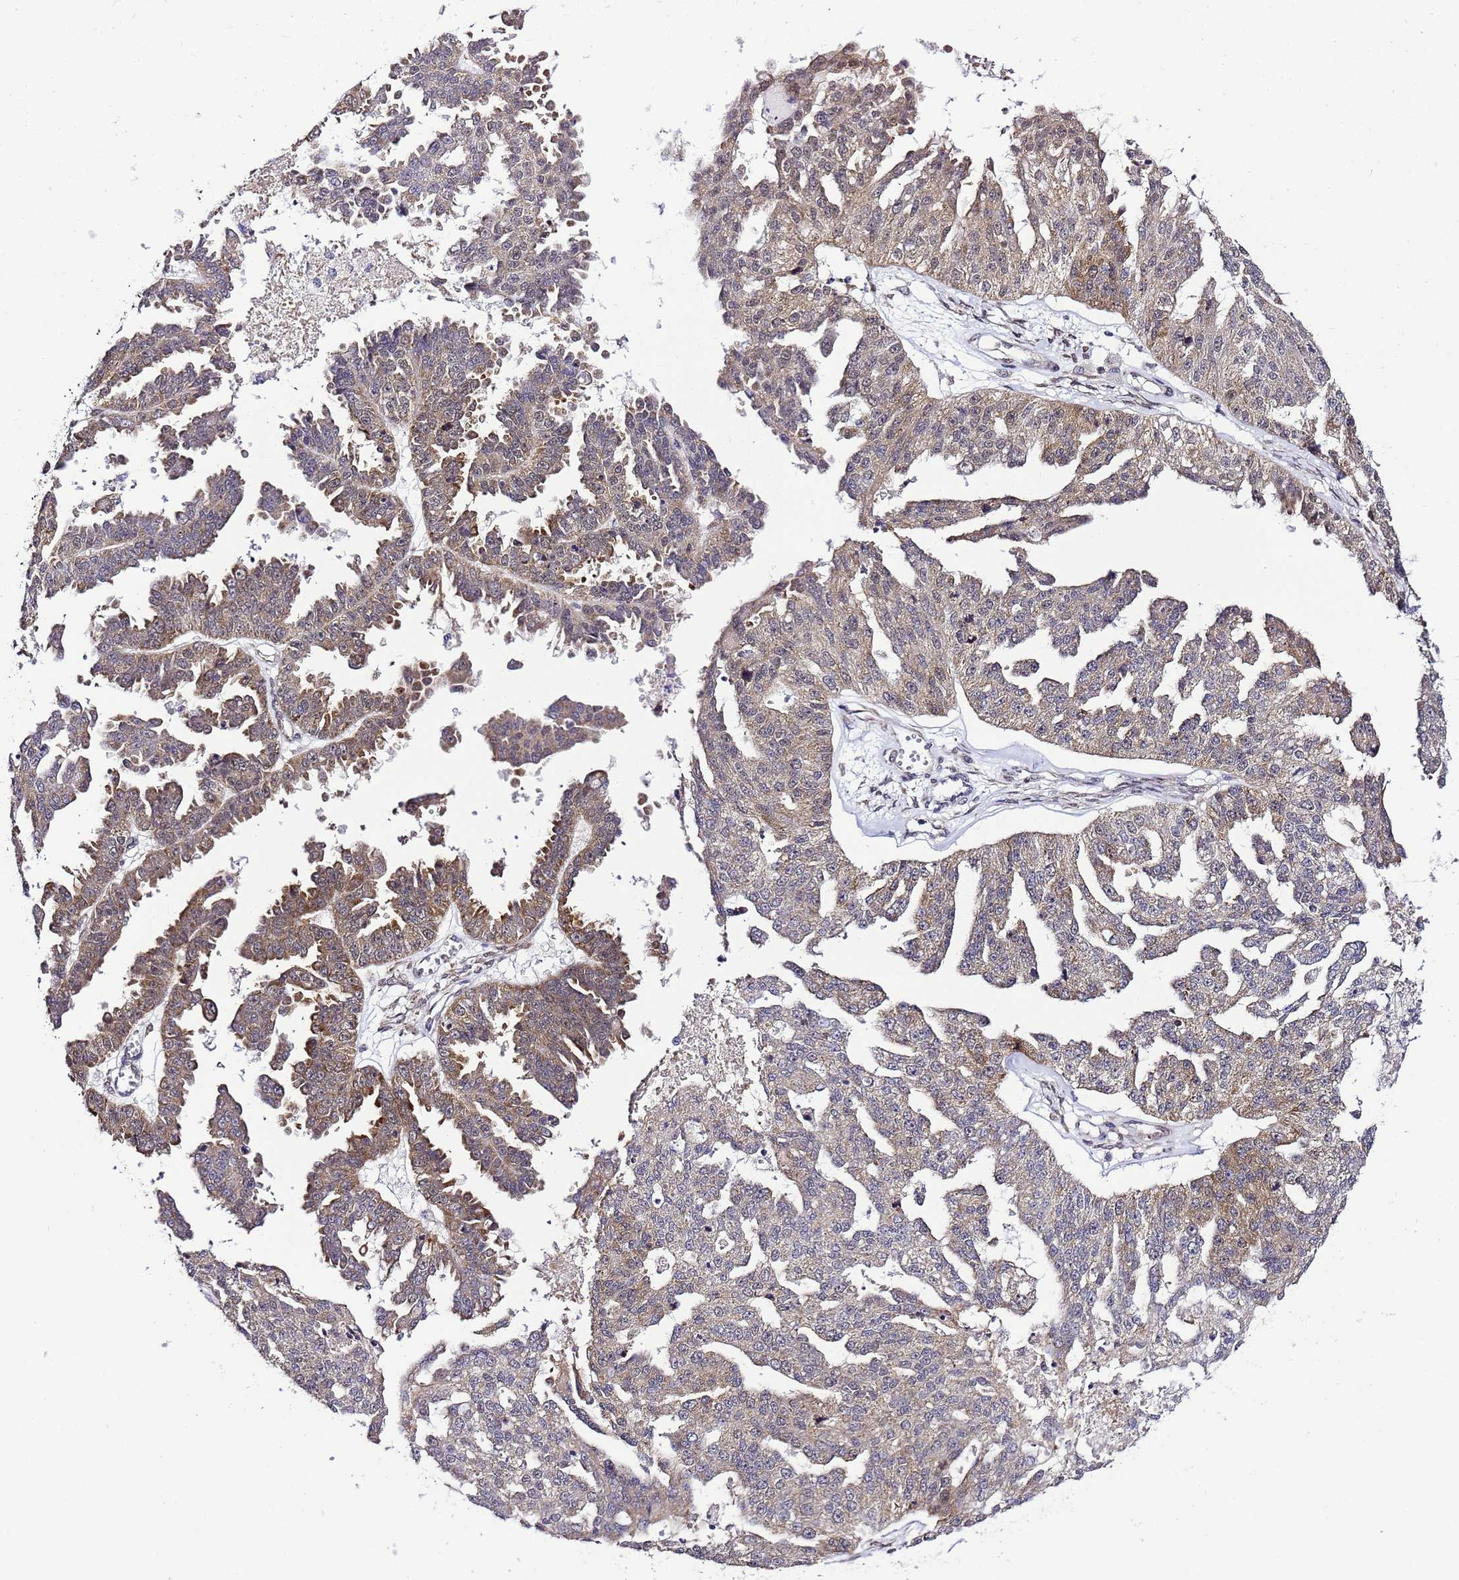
{"staining": {"intensity": "weak", "quantity": "25%-75%", "location": "cytoplasmic/membranous"}, "tissue": "ovarian cancer", "cell_type": "Tumor cells", "image_type": "cancer", "snomed": [{"axis": "morphology", "description": "Cystadenocarcinoma, serous, NOS"}, {"axis": "topography", "description": "Ovary"}], "caption": "Brown immunohistochemical staining in serous cystadenocarcinoma (ovarian) reveals weak cytoplasmic/membranous positivity in approximately 25%-75% of tumor cells.", "gene": "SMN1", "patient": {"sex": "female", "age": 58}}